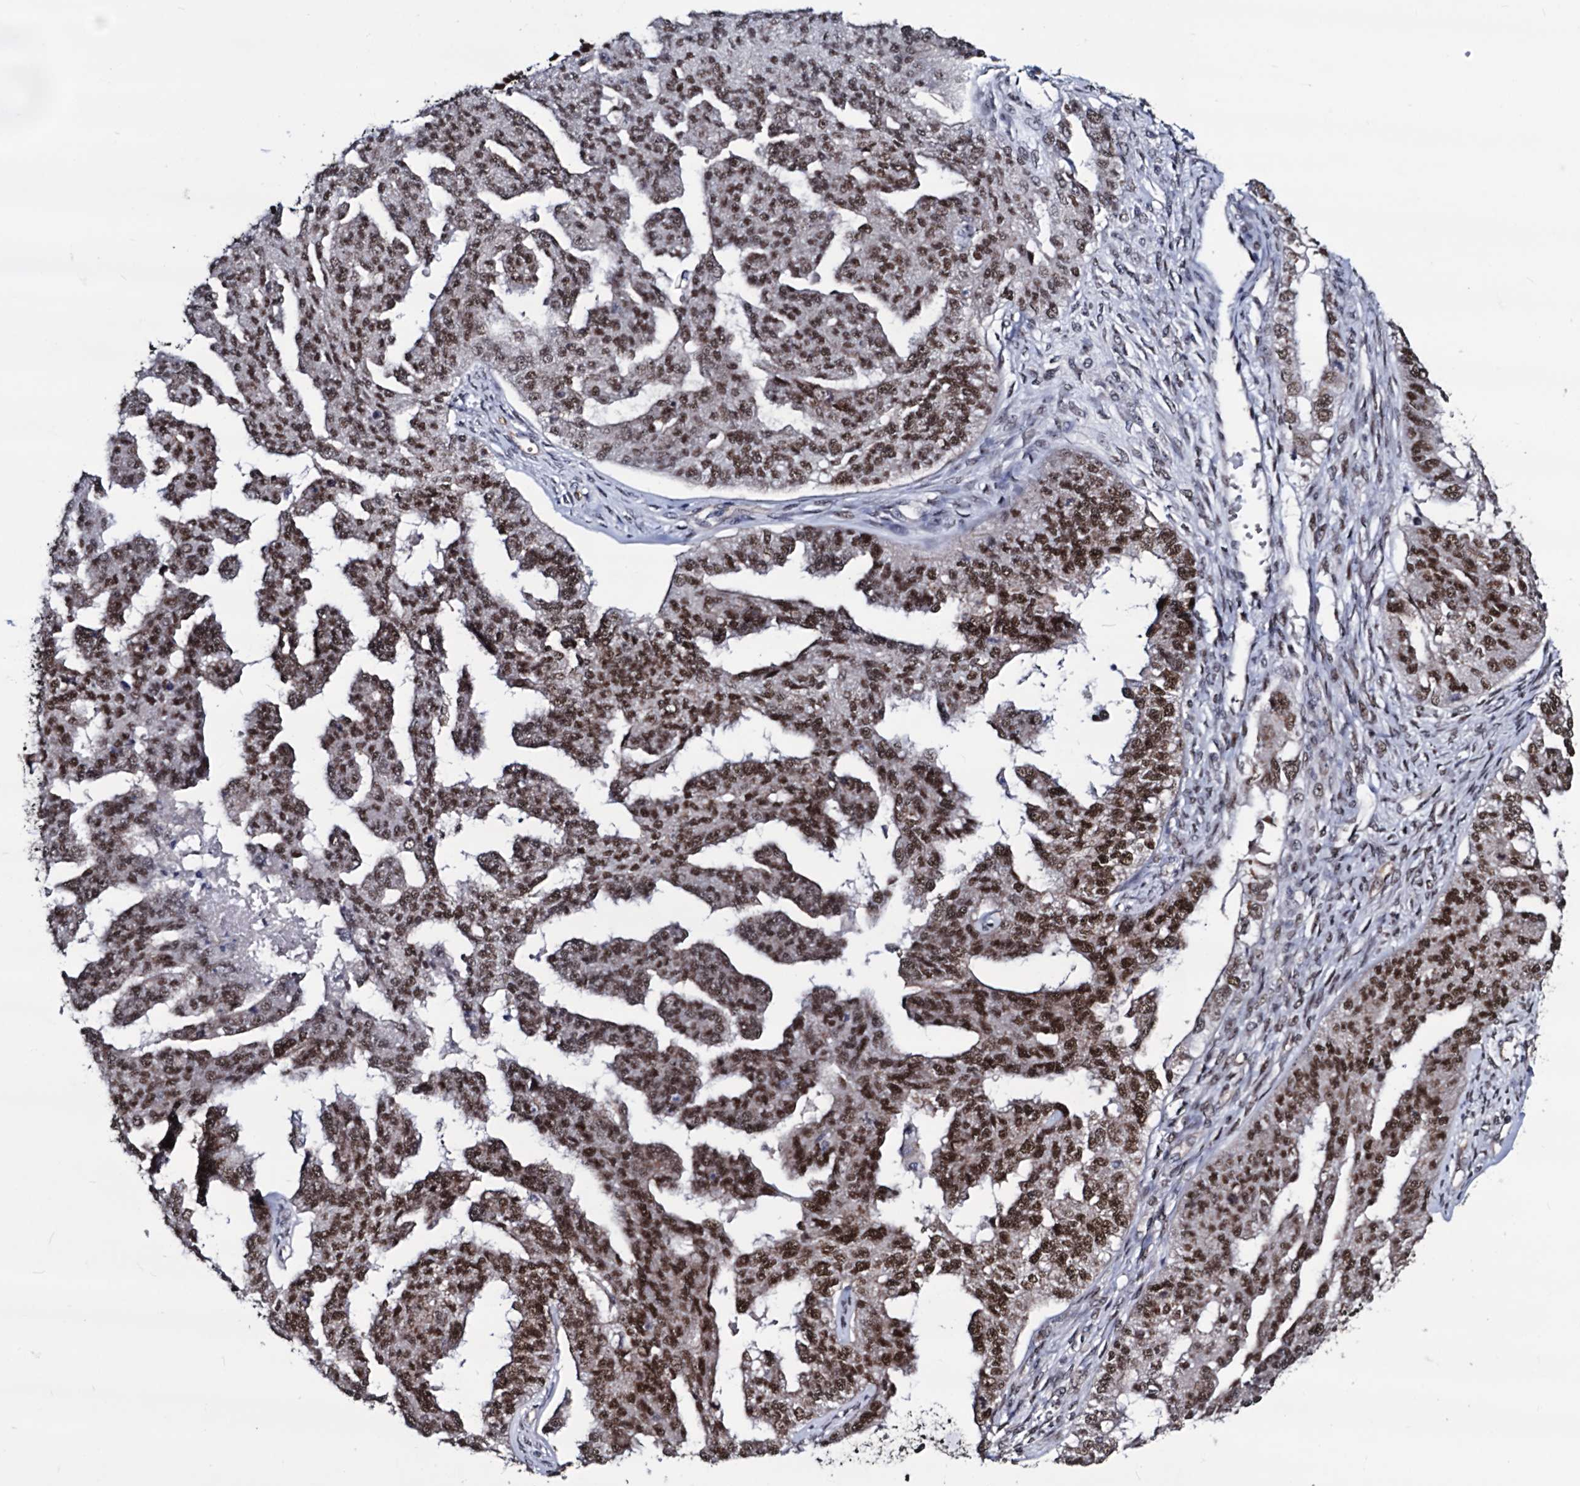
{"staining": {"intensity": "strong", "quantity": ">75%", "location": "nuclear"}, "tissue": "ovarian cancer", "cell_type": "Tumor cells", "image_type": "cancer", "snomed": [{"axis": "morphology", "description": "Cystadenocarcinoma, serous, NOS"}, {"axis": "topography", "description": "Ovary"}], "caption": "Ovarian serous cystadenocarcinoma stained for a protein (brown) demonstrates strong nuclear positive expression in approximately >75% of tumor cells.", "gene": "GALNT11", "patient": {"sex": "female", "age": 58}}